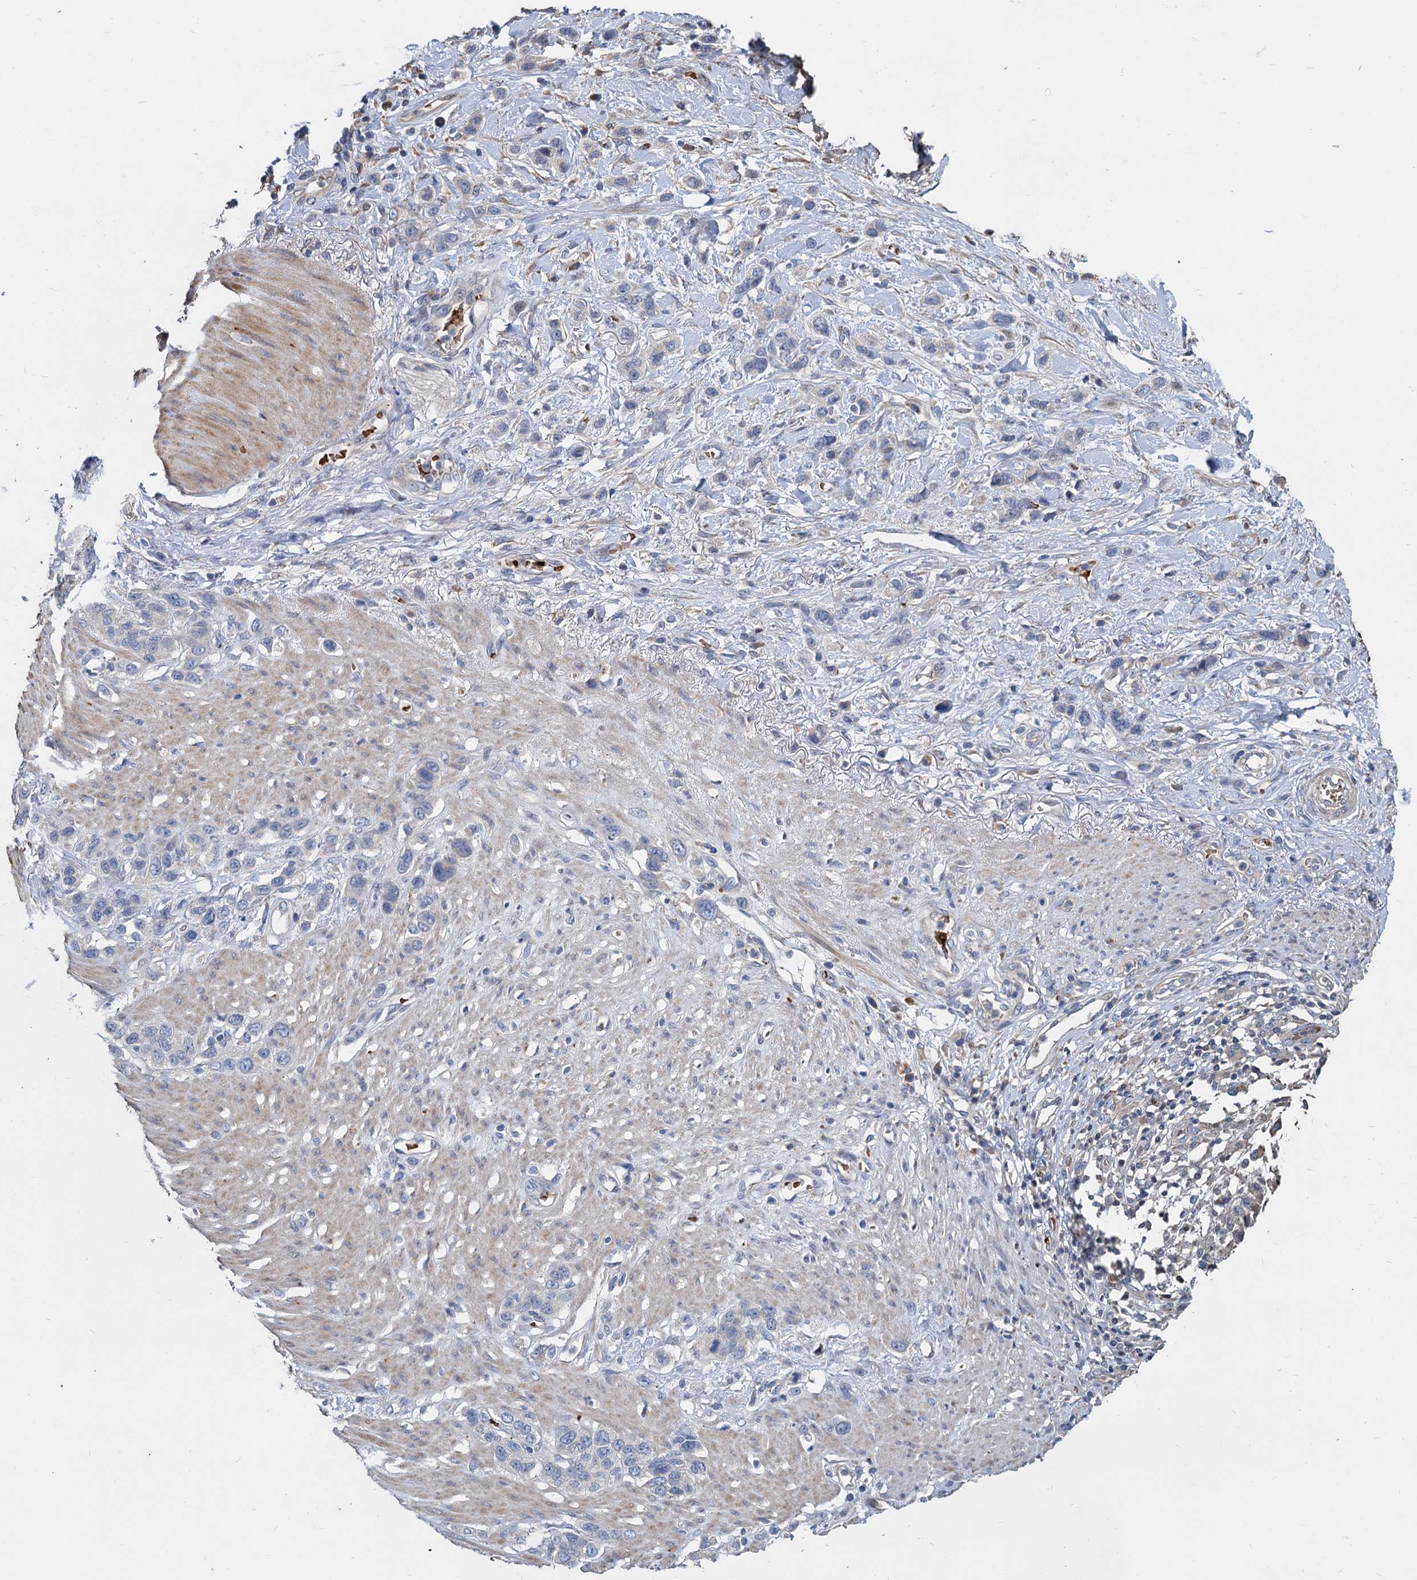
{"staining": {"intensity": "negative", "quantity": "none", "location": "none"}, "tissue": "stomach cancer", "cell_type": "Tumor cells", "image_type": "cancer", "snomed": [{"axis": "morphology", "description": "Adenocarcinoma, NOS"}, {"axis": "morphology", "description": "Adenocarcinoma, High grade"}, {"axis": "topography", "description": "Stomach, upper"}, {"axis": "topography", "description": "Stomach, lower"}], "caption": "An IHC histopathology image of stomach adenocarcinoma is shown. There is no staining in tumor cells of stomach adenocarcinoma.", "gene": "TCTN2", "patient": {"sex": "female", "age": 65}}